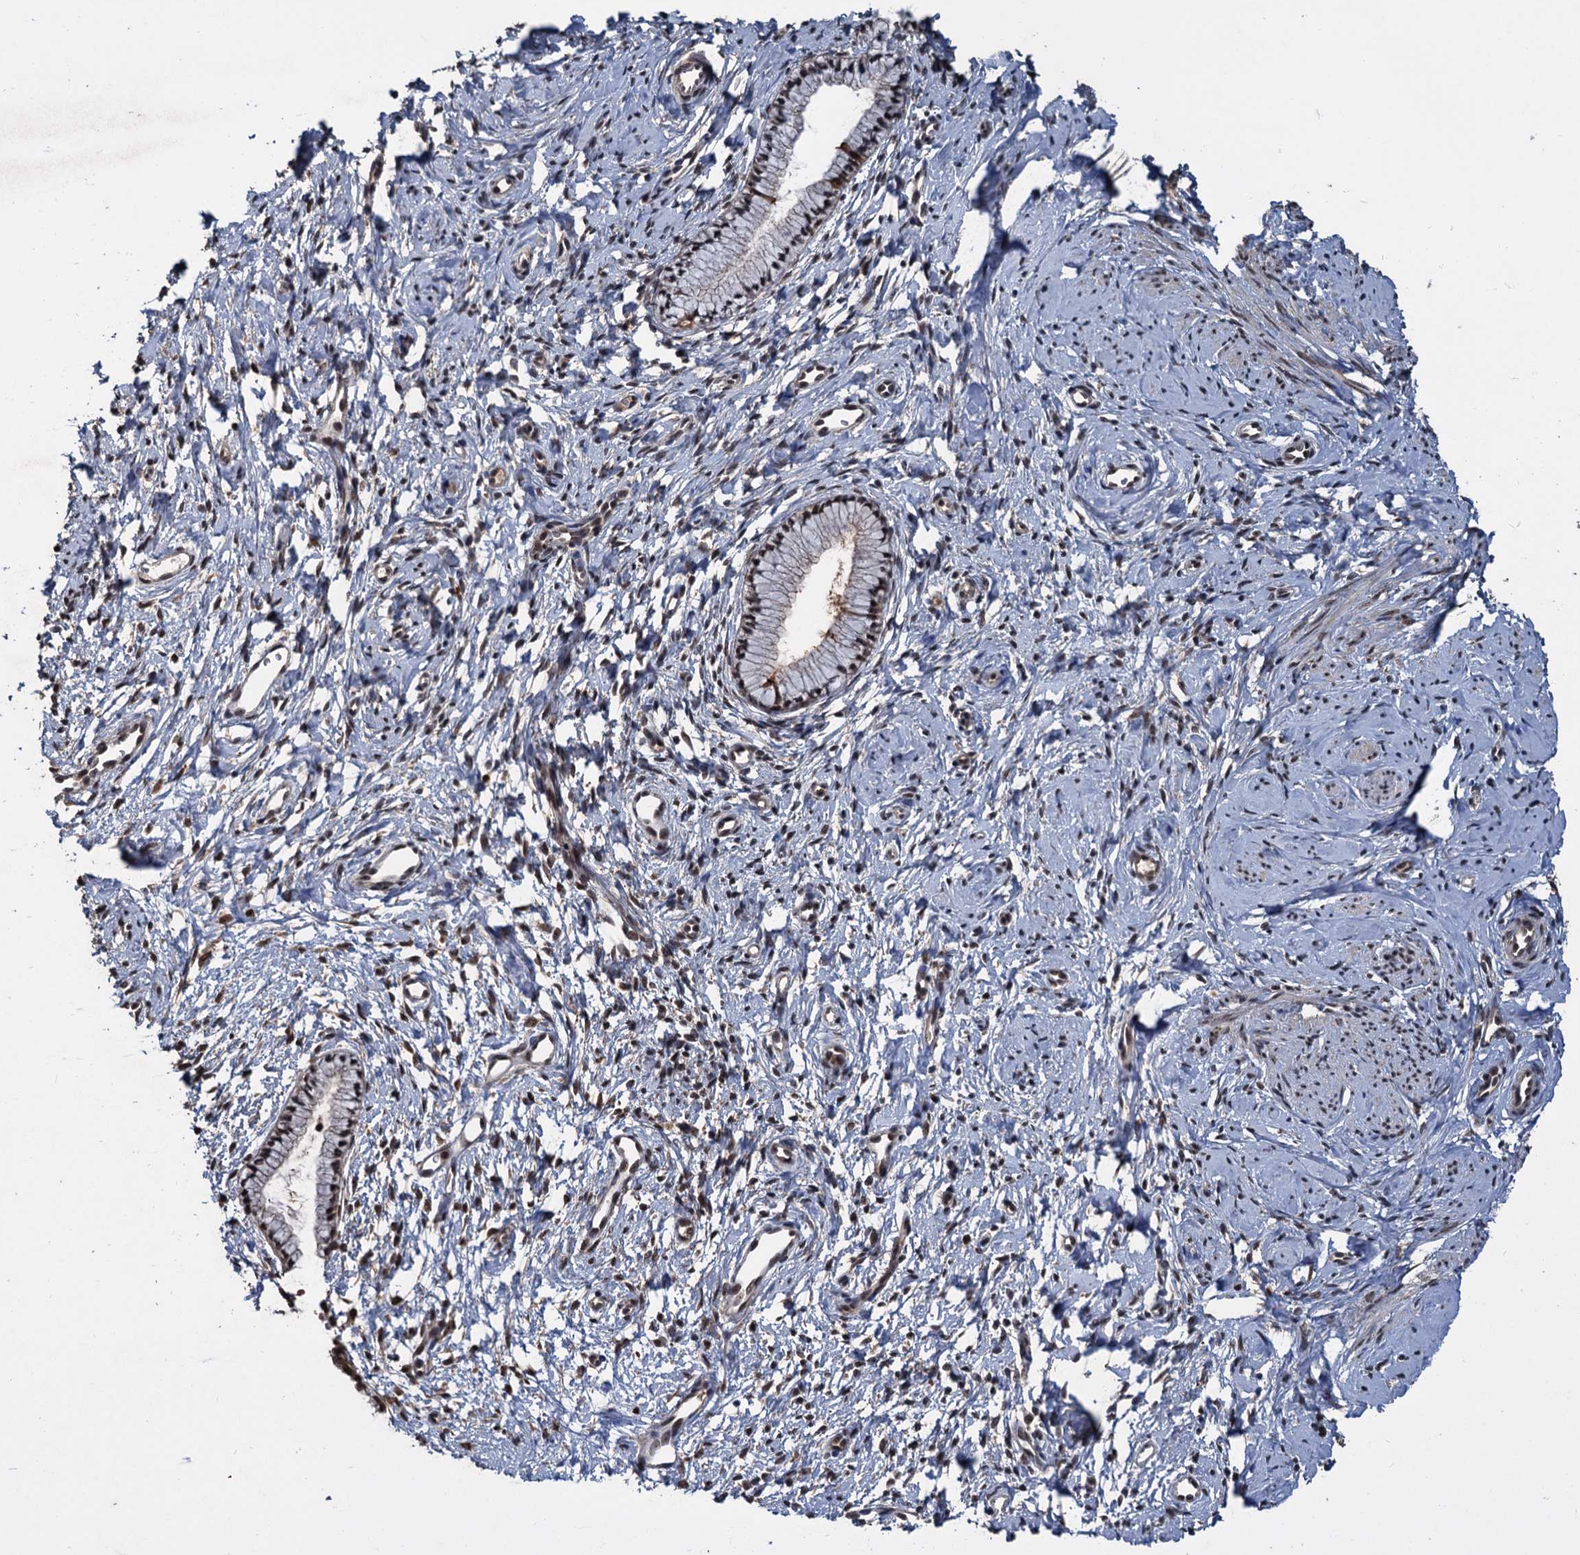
{"staining": {"intensity": "moderate", "quantity": ">75%", "location": "nuclear"}, "tissue": "cervix", "cell_type": "Glandular cells", "image_type": "normal", "snomed": [{"axis": "morphology", "description": "Normal tissue, NOS"}, {"axis": "topography", "description": "Cervix"}], "caption": "A high-resolution histopathology image shows immunohistochemistry staining of benign cervix, which exhibits moderate nuclear staining in about >75% of glandular cells. Nuclei are stained in blue.", "gene": "FAM216B", "patient": {"sex": "female", "age": 57}}